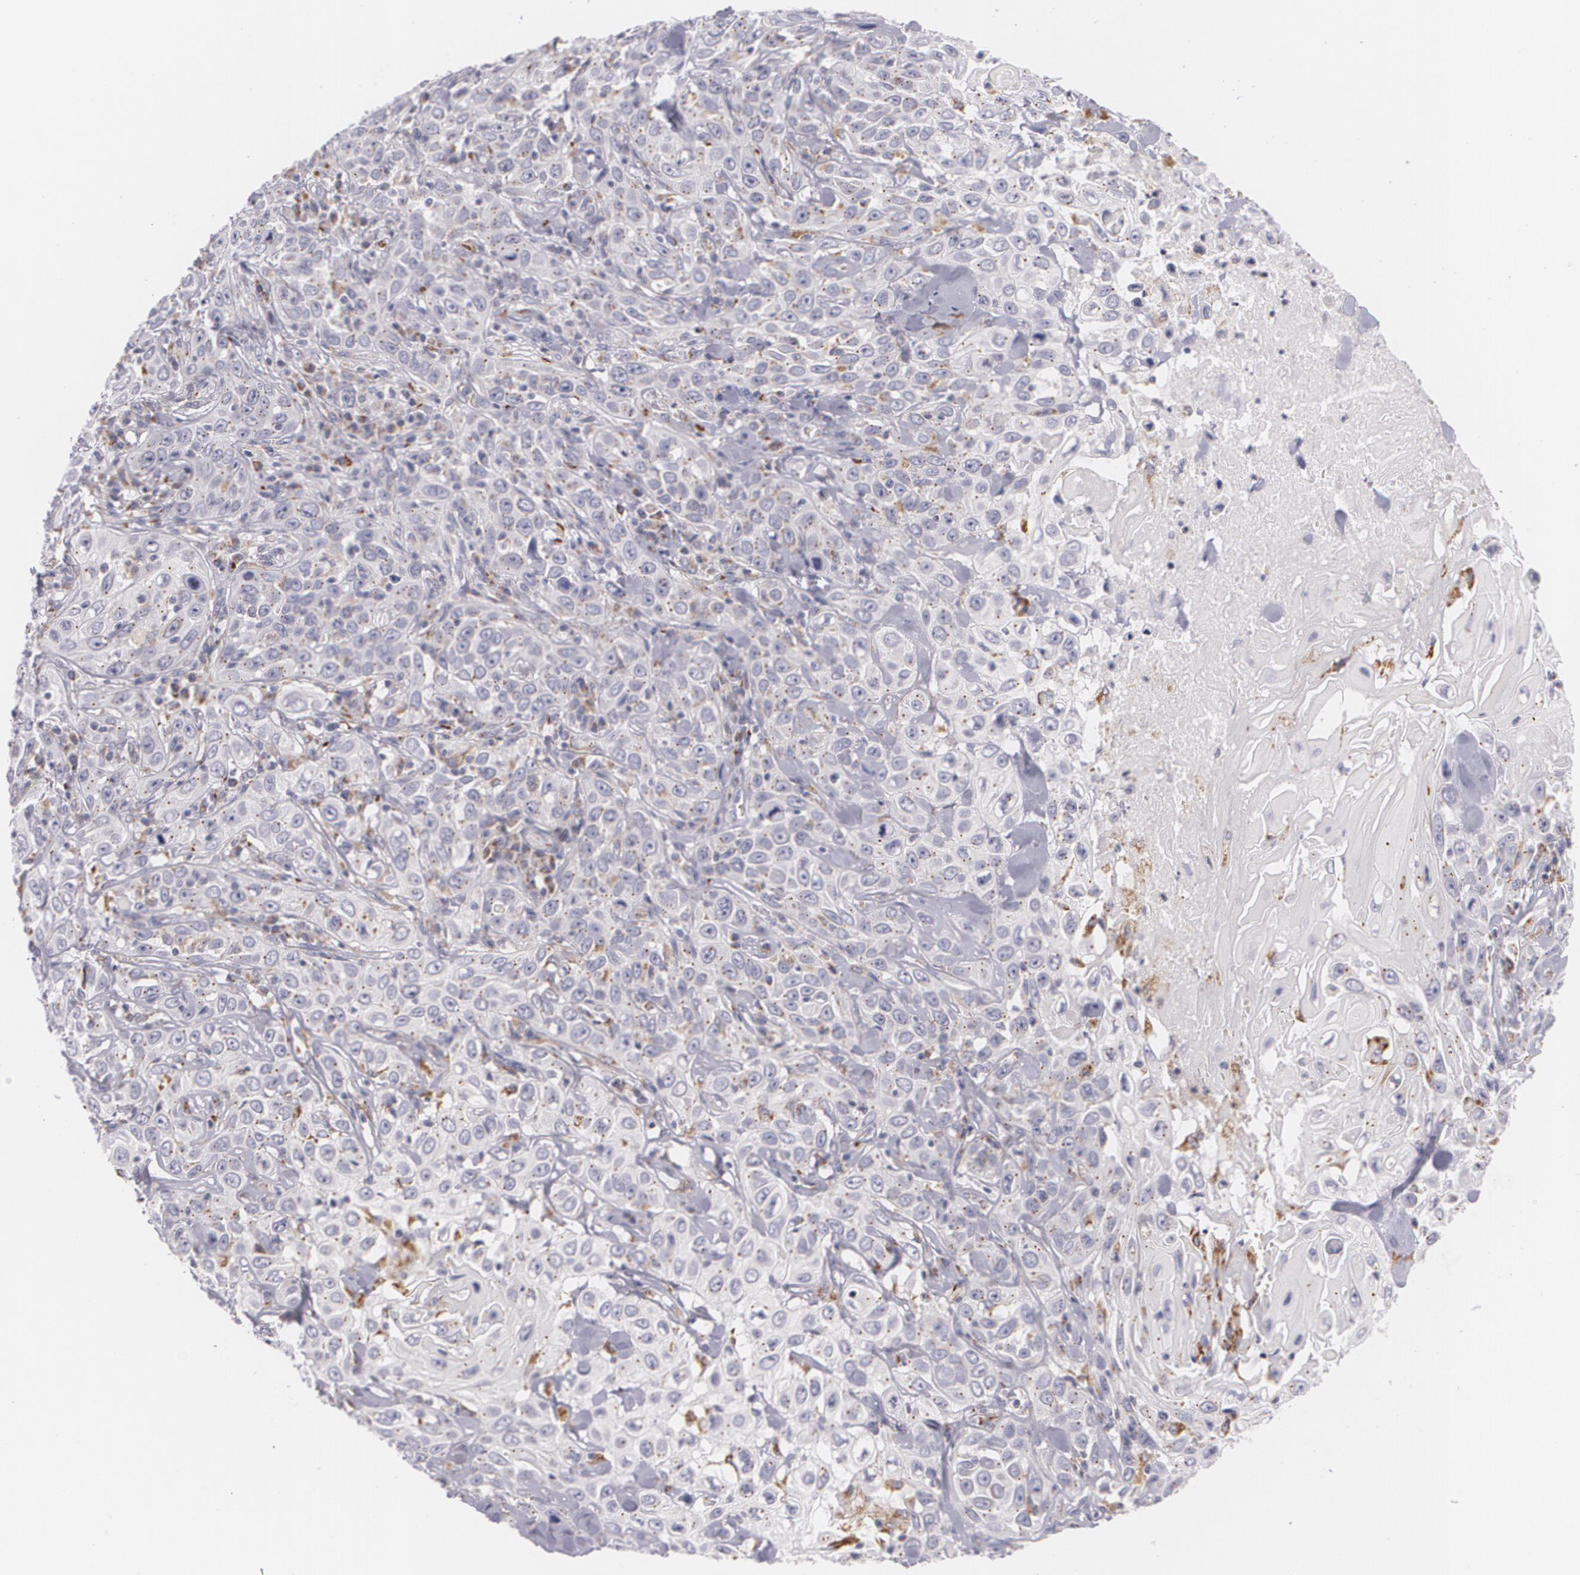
{"staining": {"intensity": "weak", "quantity": "25%-75%", "location": "cytoplasmic/membranous"}, "tissue": "skin cancer", "cell_type": "Tumor cells", "image_type": "cancer", "snomed": [{"axis": "morphology", "description": "Squamous cell carcinoma, NOS"}, {"axis": "topography", "description": "Skin"}], "caption": "This is a photomicrograph of immunohistochemistry (IHC) staining of squamous cell carcinoma (skin), which shows weak expression in the cytoplasmic/membranous of tumor cells.", "gene": "CILK1", "patient": {"sex": "male", "age": 84}}